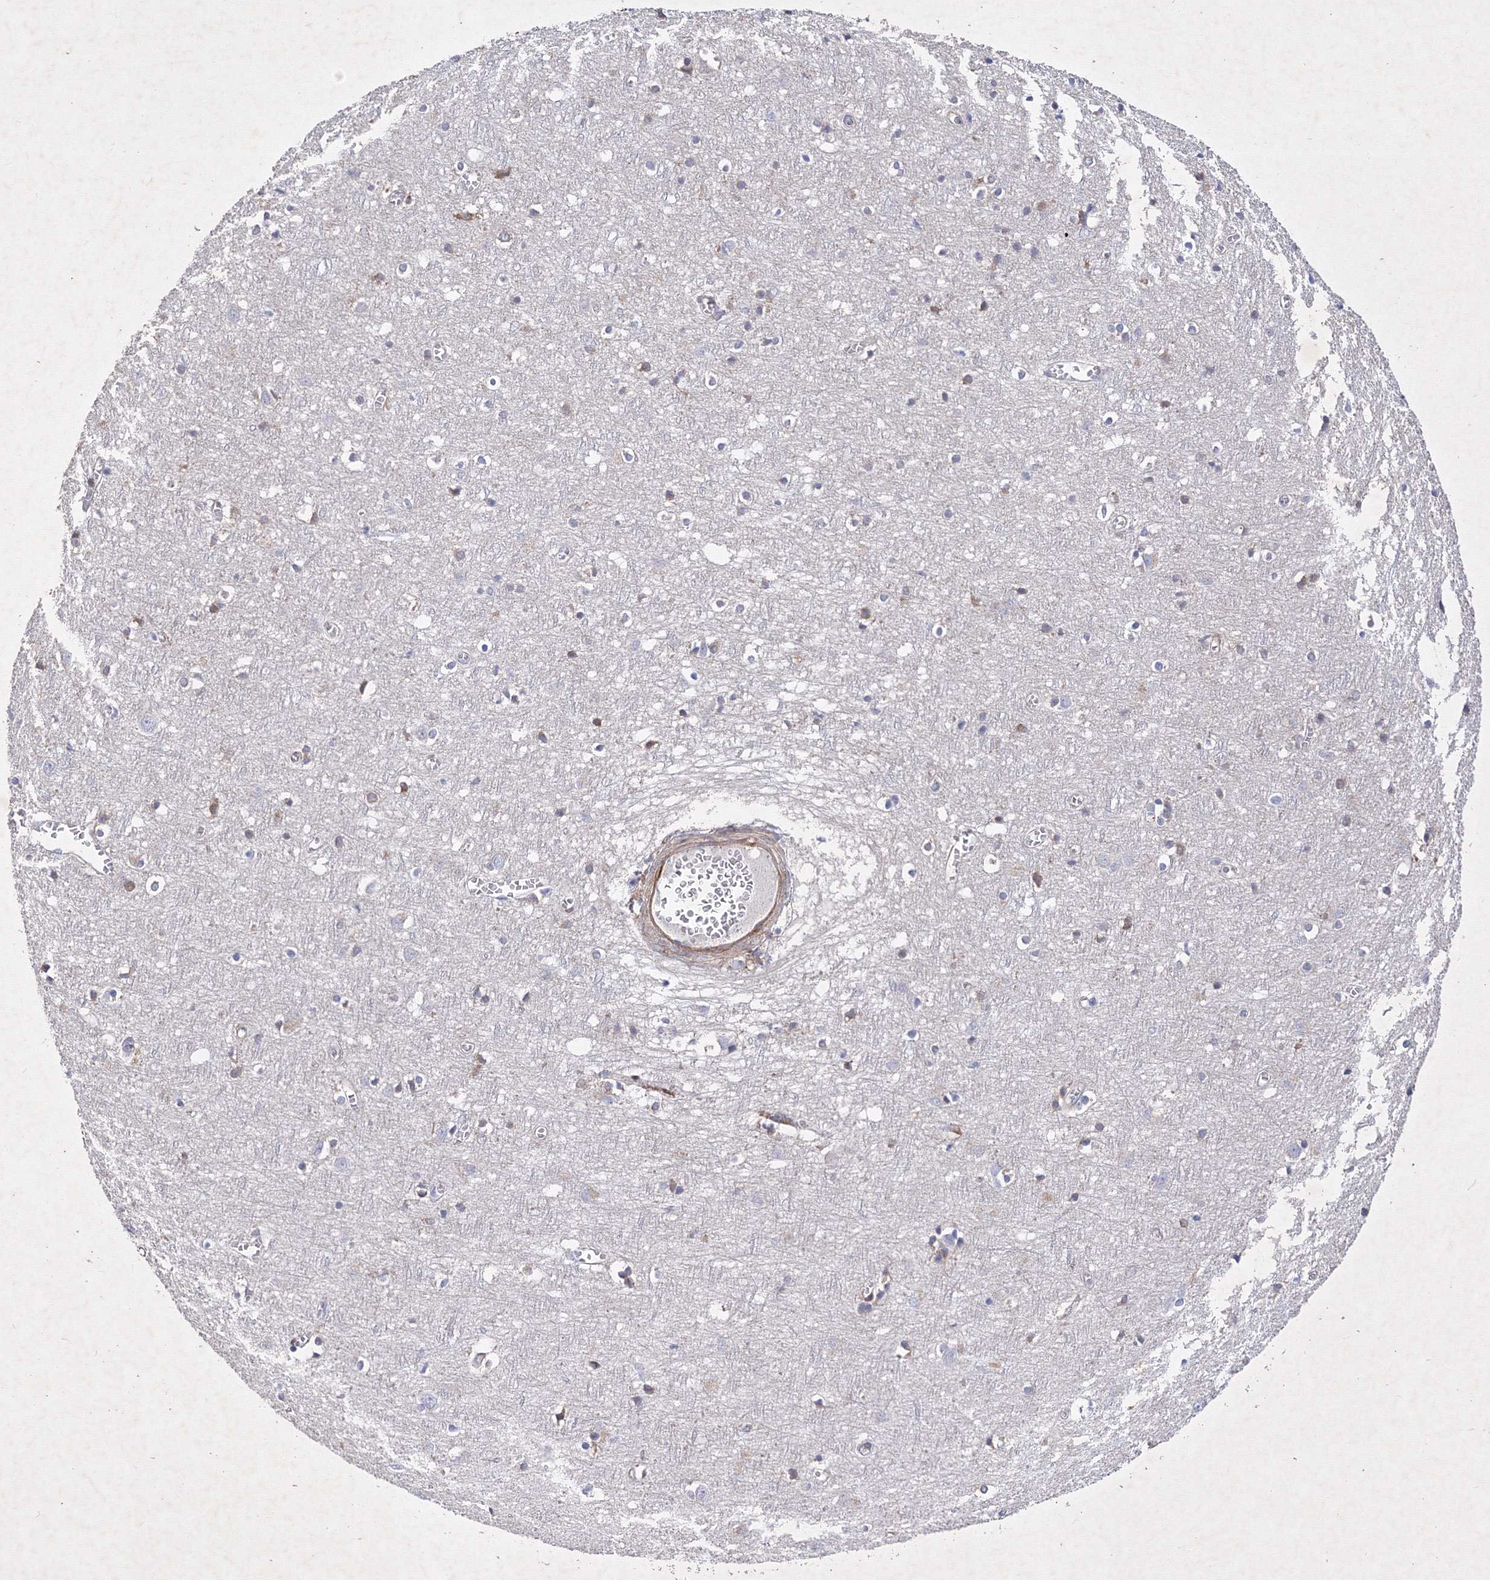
{"staining": {"intensity": "weak", "quantity": ">75%", "location": "cytoplasmic/membranous"}, "tissue": "cerebral cortex", "cell_type": "Endothelial cells", "image_type": "normal", "snomed": [{"axis": "morphology", "description": "Normal tissue, NOS"}, {"axis": "topography", "description": "Cerebral cortex"}], "caption": "High-power microscopy captured an IHC image of benign cerebral cortex, revealing weak cytoplasmic/membranous positivity in about >75% of endothelial cells.", "gene": "SNX18", "patient": {"sex": "female", "age": 64}}